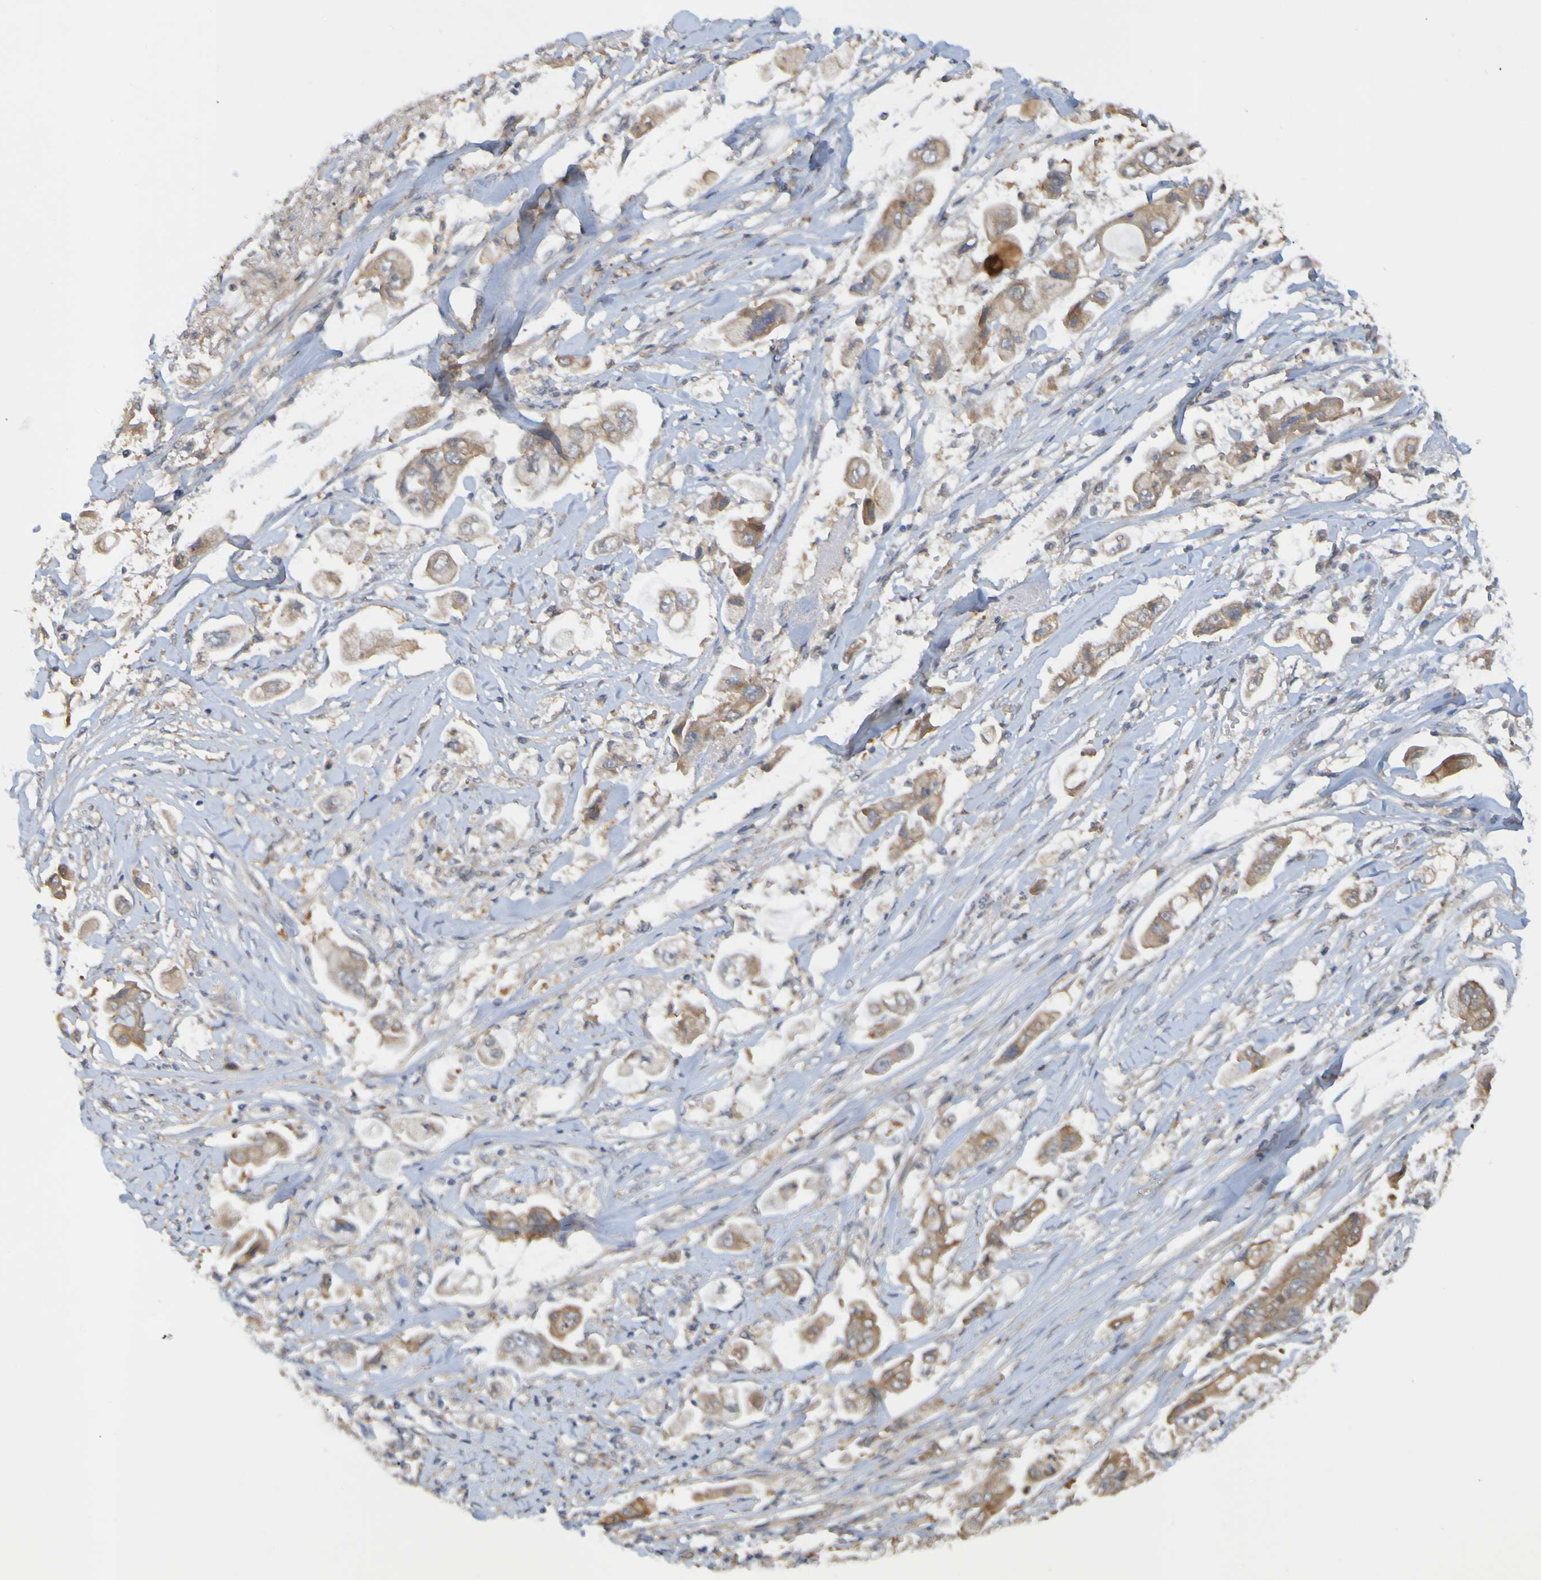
{"staining": {"intensity": "moderate", "quantity": ">75%", "location": "cytoplasmic/membranous"}, "tissue": "stomach cancer", "cell_type": "Tumor cells", "image_type": "cancer", "snomed": [{"axis": "morphology", "description": "Adenocarcinoma, NOS"}, {"axis": "topography", "description": "Stomach"}], "caption": "Immunohistochemistry histopathology image of neoplastic tissue: adenocarcinoma (stomach) stained using IHC shows medium levels of moderate protein expression localized specifically in the cytoplasmic/membranous of tumor cells, appearing as a cytoplasmic/membranous brown color.", "gene": "NAV2", "patient": {"sex": "male", "age": 62}}